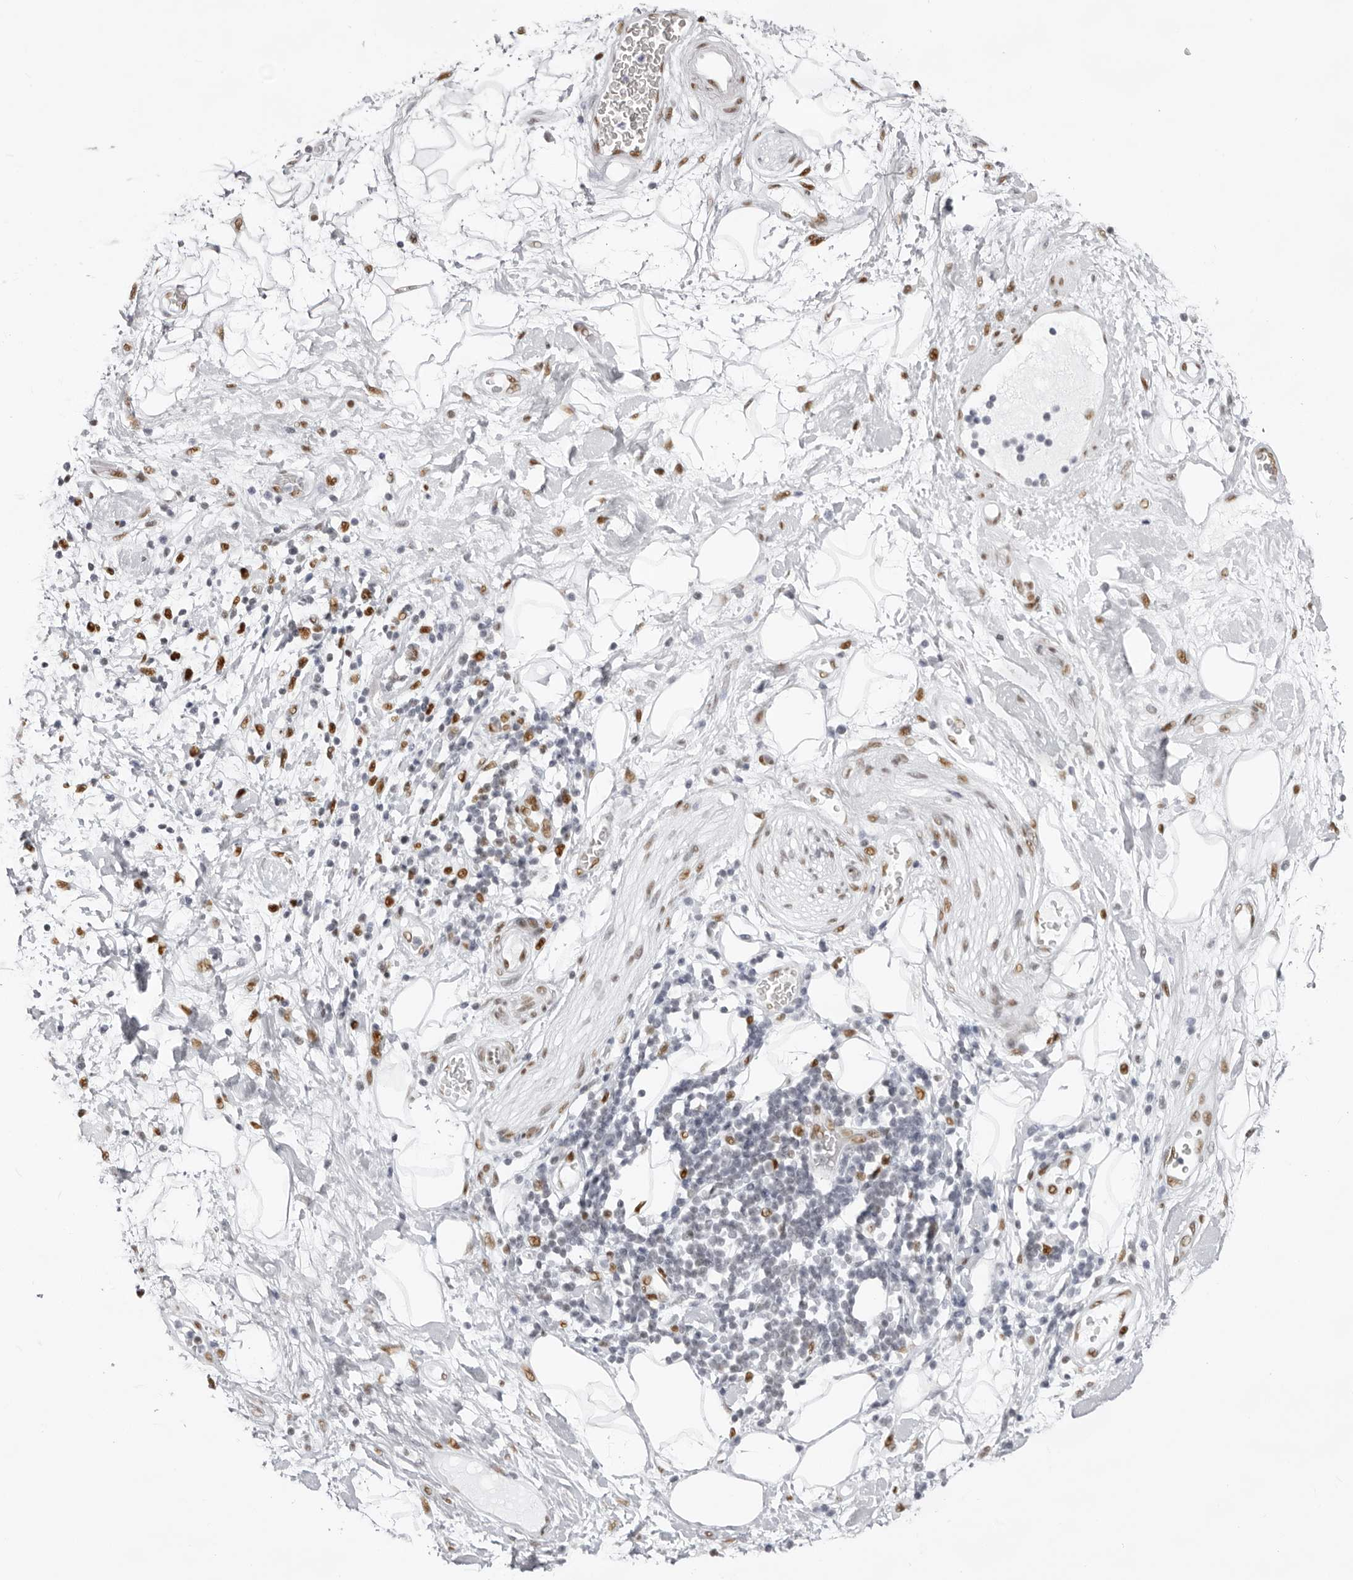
{"staining": {"intensity": "weak", "quantity": ">75%", "location": "nuclear"}, "tissue": "adipose tissue", "cell_type": "Adipocytes", "image_type": "normal", "snomed": [{"axis": "morphology", "description": "Normal tissue, NOS"}, {"axis": "morphology", "description": "Adenocarcinoma, NOS"}, {"axis": "topography", "description": "Duodenum"}, {"axis": "topography", "description": "Peripheral nerve tissue"}], "caption": "Weak nuclear expression is seen in approximately >75% of adipocytes in normal adipose tissue.", "gene": "IRF2BP2", "patient": {"sex": "female", "age": 60}}